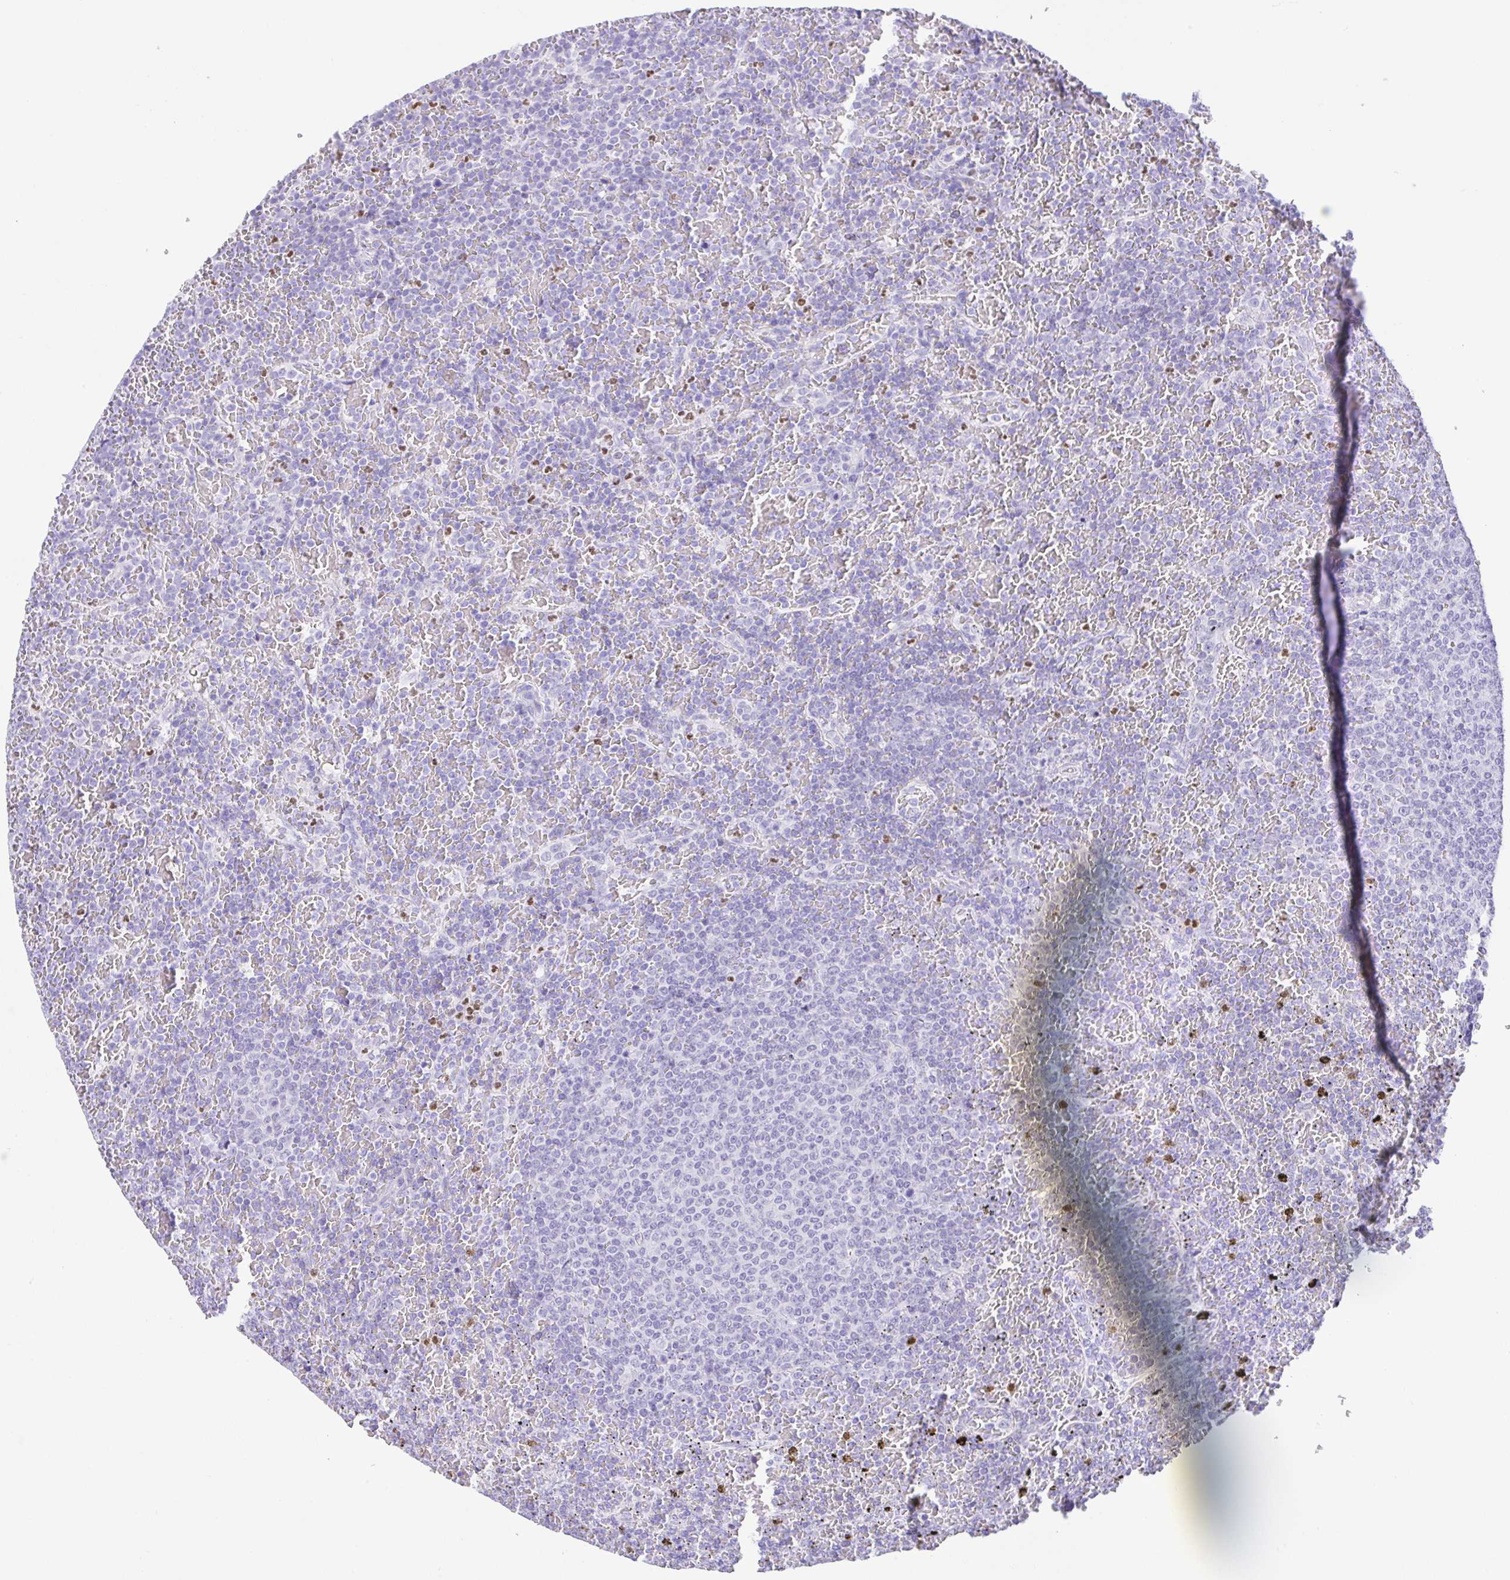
{"staining": {"intensity": "negative", "quantity": "none", "location": "none"}, "tissue": "lymphoma", "cell_type": "Tumor cells", "image_type": "cancer", "snomed": [{"axis": "morphology", "description": "Malignant lymphoma, non-Hodgkin's type, Low grade"}, {"axis": "topography", "description": "Spleen"}], "caption": "Low-grade malignant lymphoma, non-Hodgkin's type stained for a protein using immunohistochemistry (IHC) exhibits no expression tumor cells.", "gene": "SPATA4", "patient": {"sex": "female", "age": 77}}